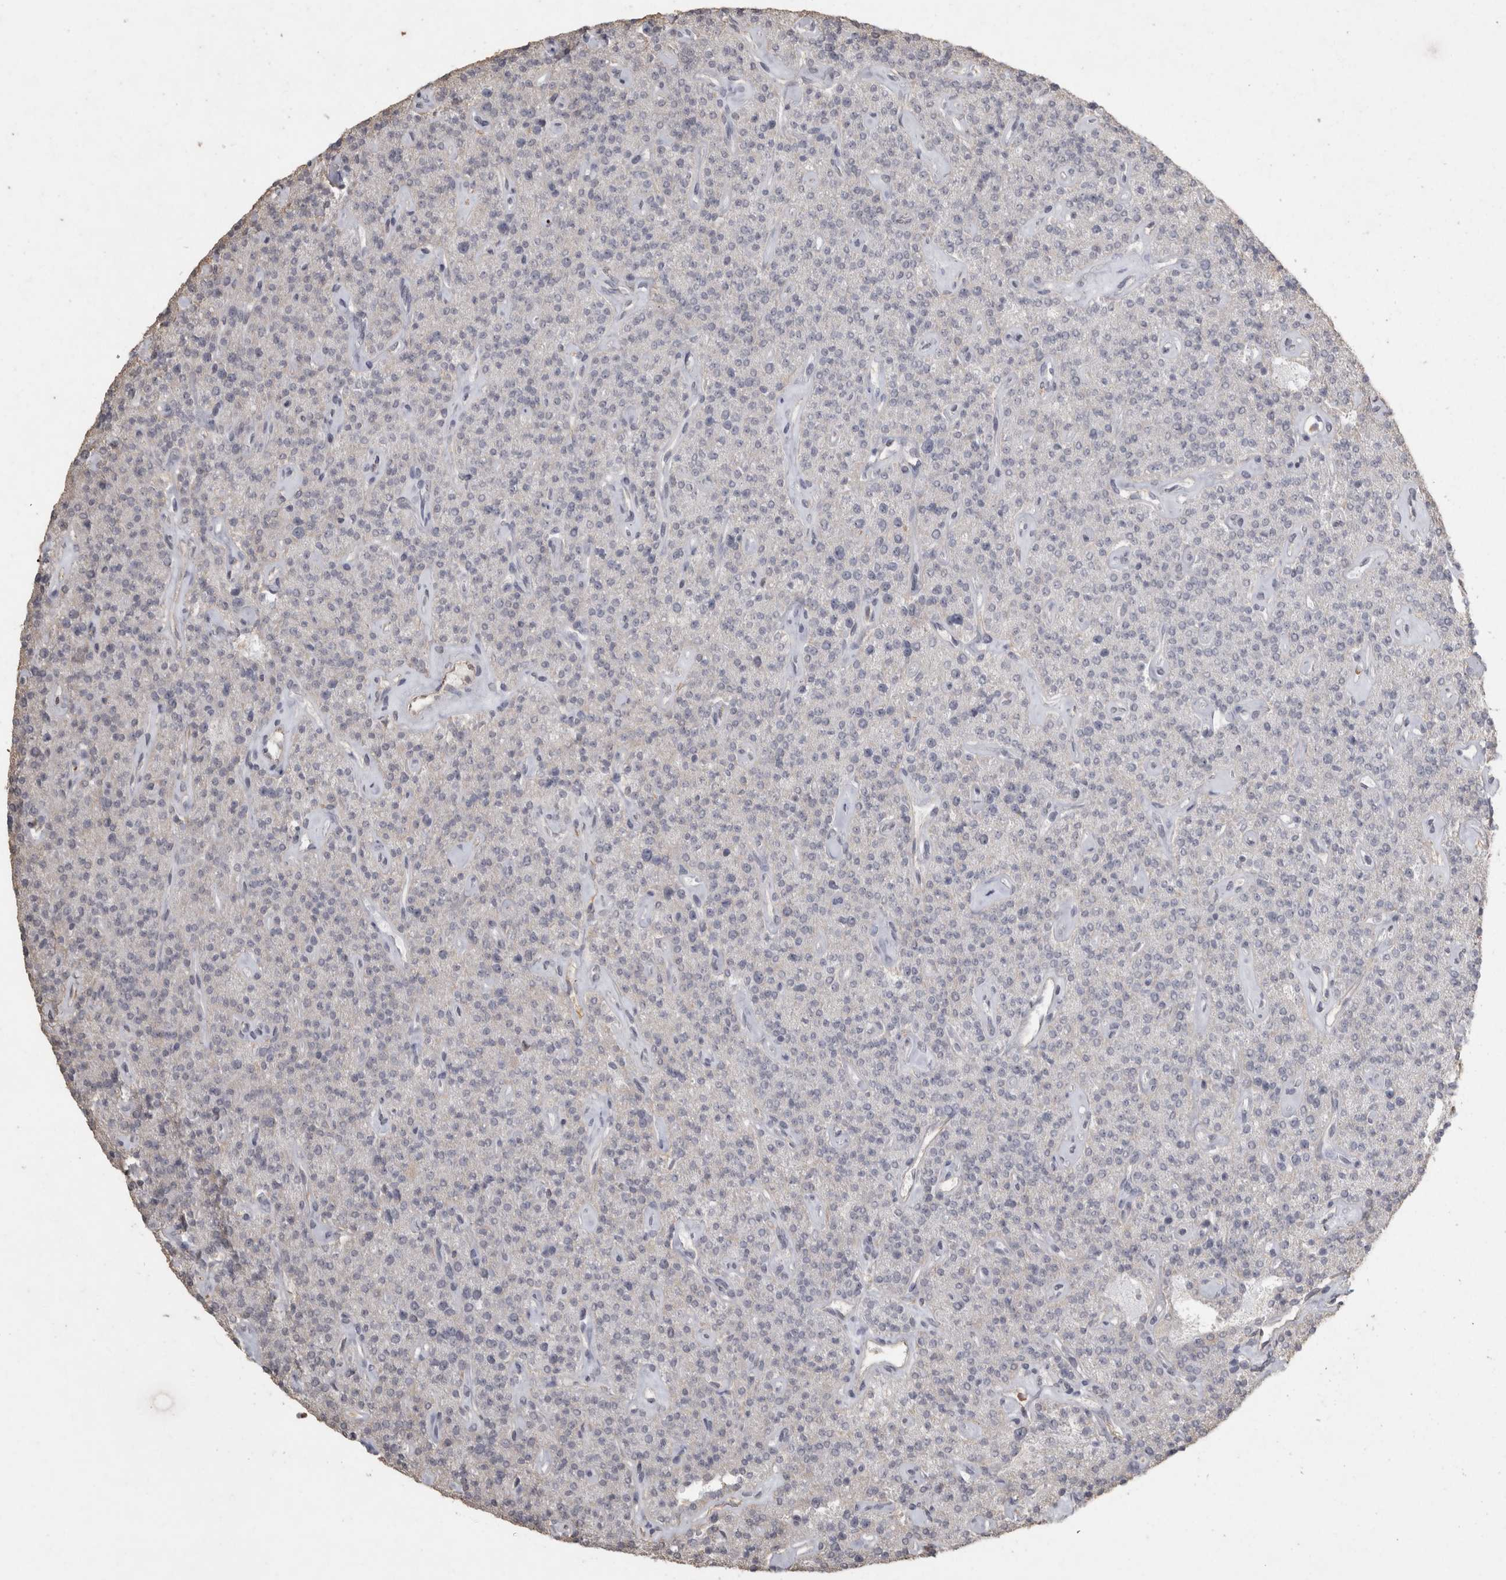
{"staining": {"intensity": "negative", "quantity": "none", "location": "none"}, "tissue": "parathyroid gland", "cell_type": "Glandular cells", "image_type": "normal", "snomed": [{"axis": "morphology", "description": "Normal tissue, NOS"}, {"axis": "topography", "description": "Parathyroid gland"}], "caption": "This is a image of IHC staining of benign parathyroid gland, which shows no positivity in glandular cells.", "gene": "REPS2", "patient": {"sex": "male", "age": 46}}